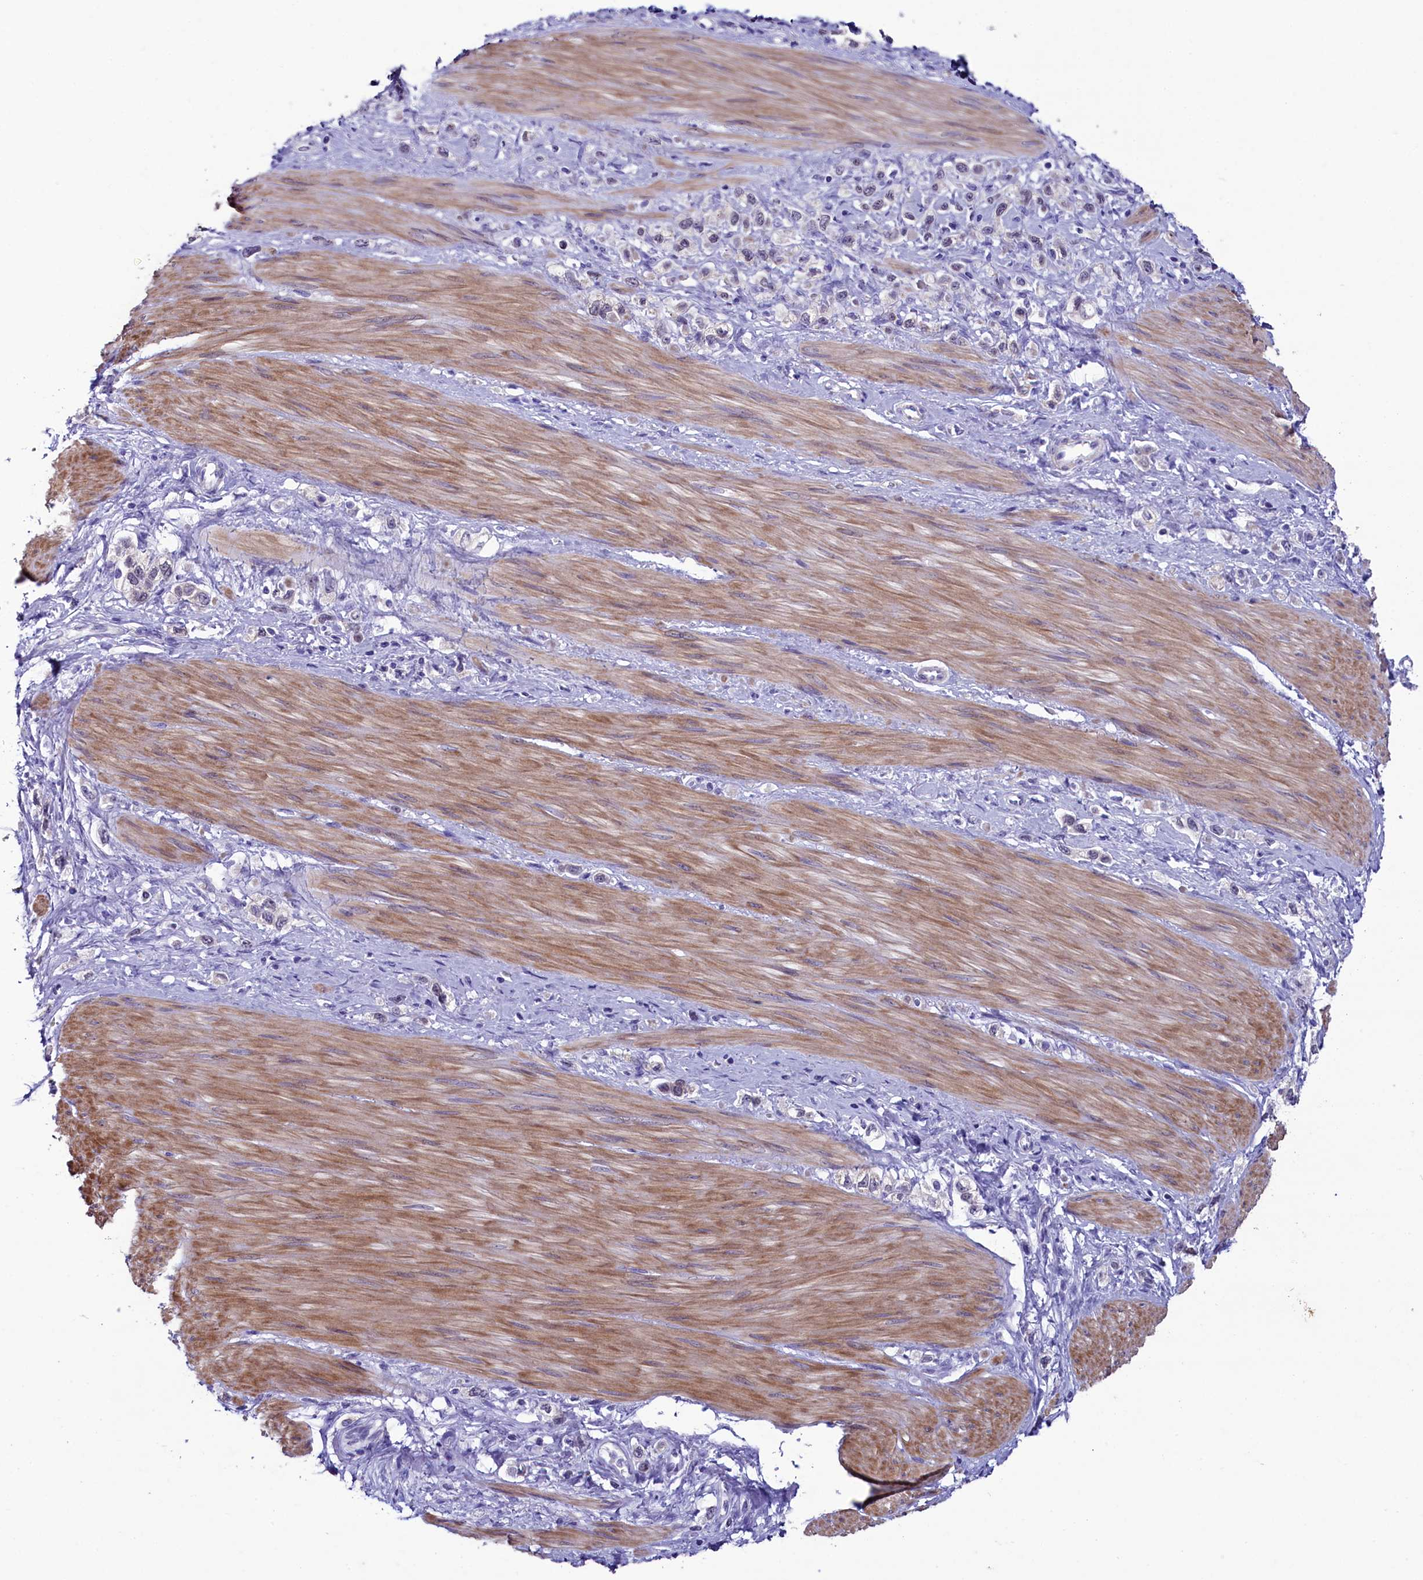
{"staining": {"intensity": "weak", "quantity": "<25%", "location": "cytoplasmic/membranous,nuclear"}, "tissue": "stomach cancer", "cell_type": "Tumor cells", "image_type": "cancer", "snomed": [{"axis": "morphology", "description": "Adenocarcinoma, NOS"}, {"axis": "topography", "description": "Stomach"}], "caption": "Tumor cells show no significant protein expression in stomach cancer (adenocarcinoma).", "gene": "SCD5", "patient": {"sex": "female", "age": 65}}